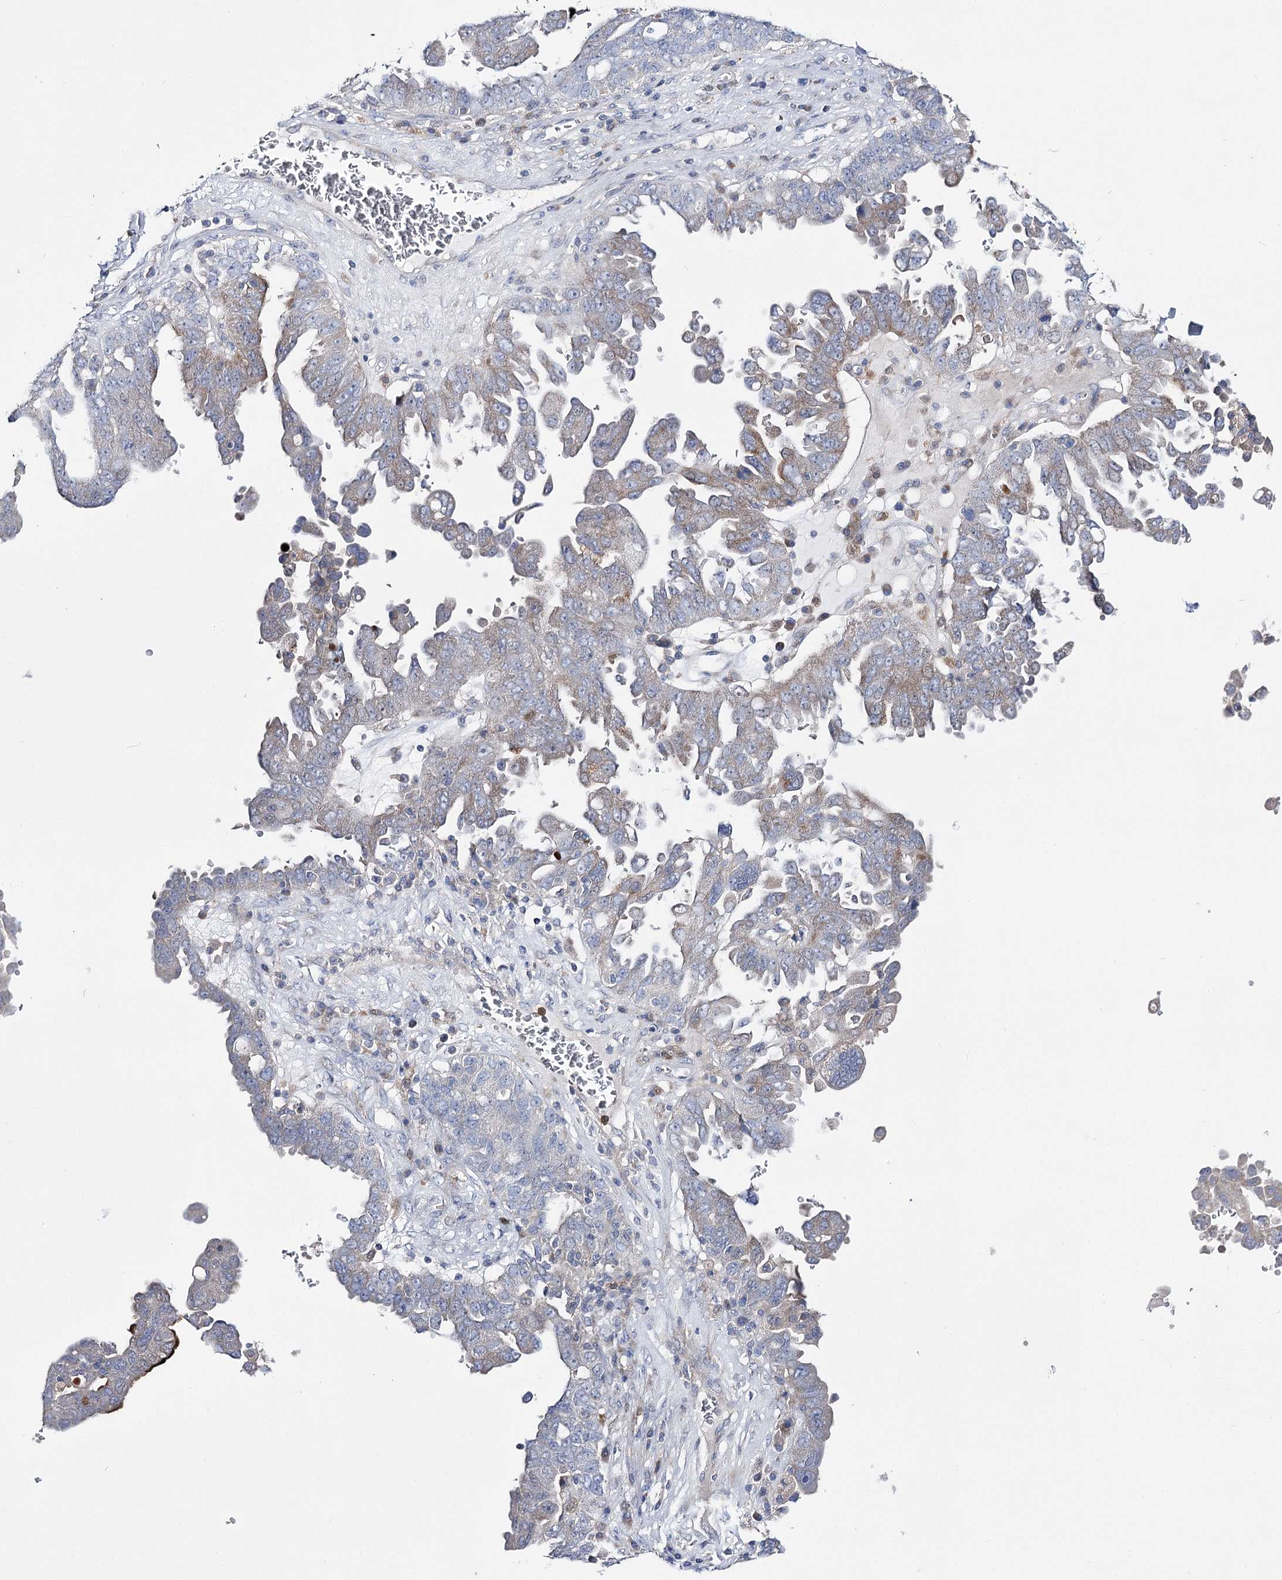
{"staining": {"intensity": "weak", "quantity": "25%-75%", "location": "cytoplasmic/membranous"}, "tissue": "ovarian cancer", "cell_type": "Tumor cells", "image_type": "cancer", "snomed": [{"axis": "morphology", "description": "Carcinoma, endometroid"}, {"axis": "topography", "description": "Ovary"}], "caption": "Weak cytoplasmic/membranous protein expression is appreciated in about 25%-75% of tumor cells in endometroid carcinoma (ovarian). The staining was performed using DAB, with brown indicating positive protein expression. Nuclei are stained blue with hematoxylin.", "gene": "NRAP", "patient": {"sex": "female", "age": 62}}